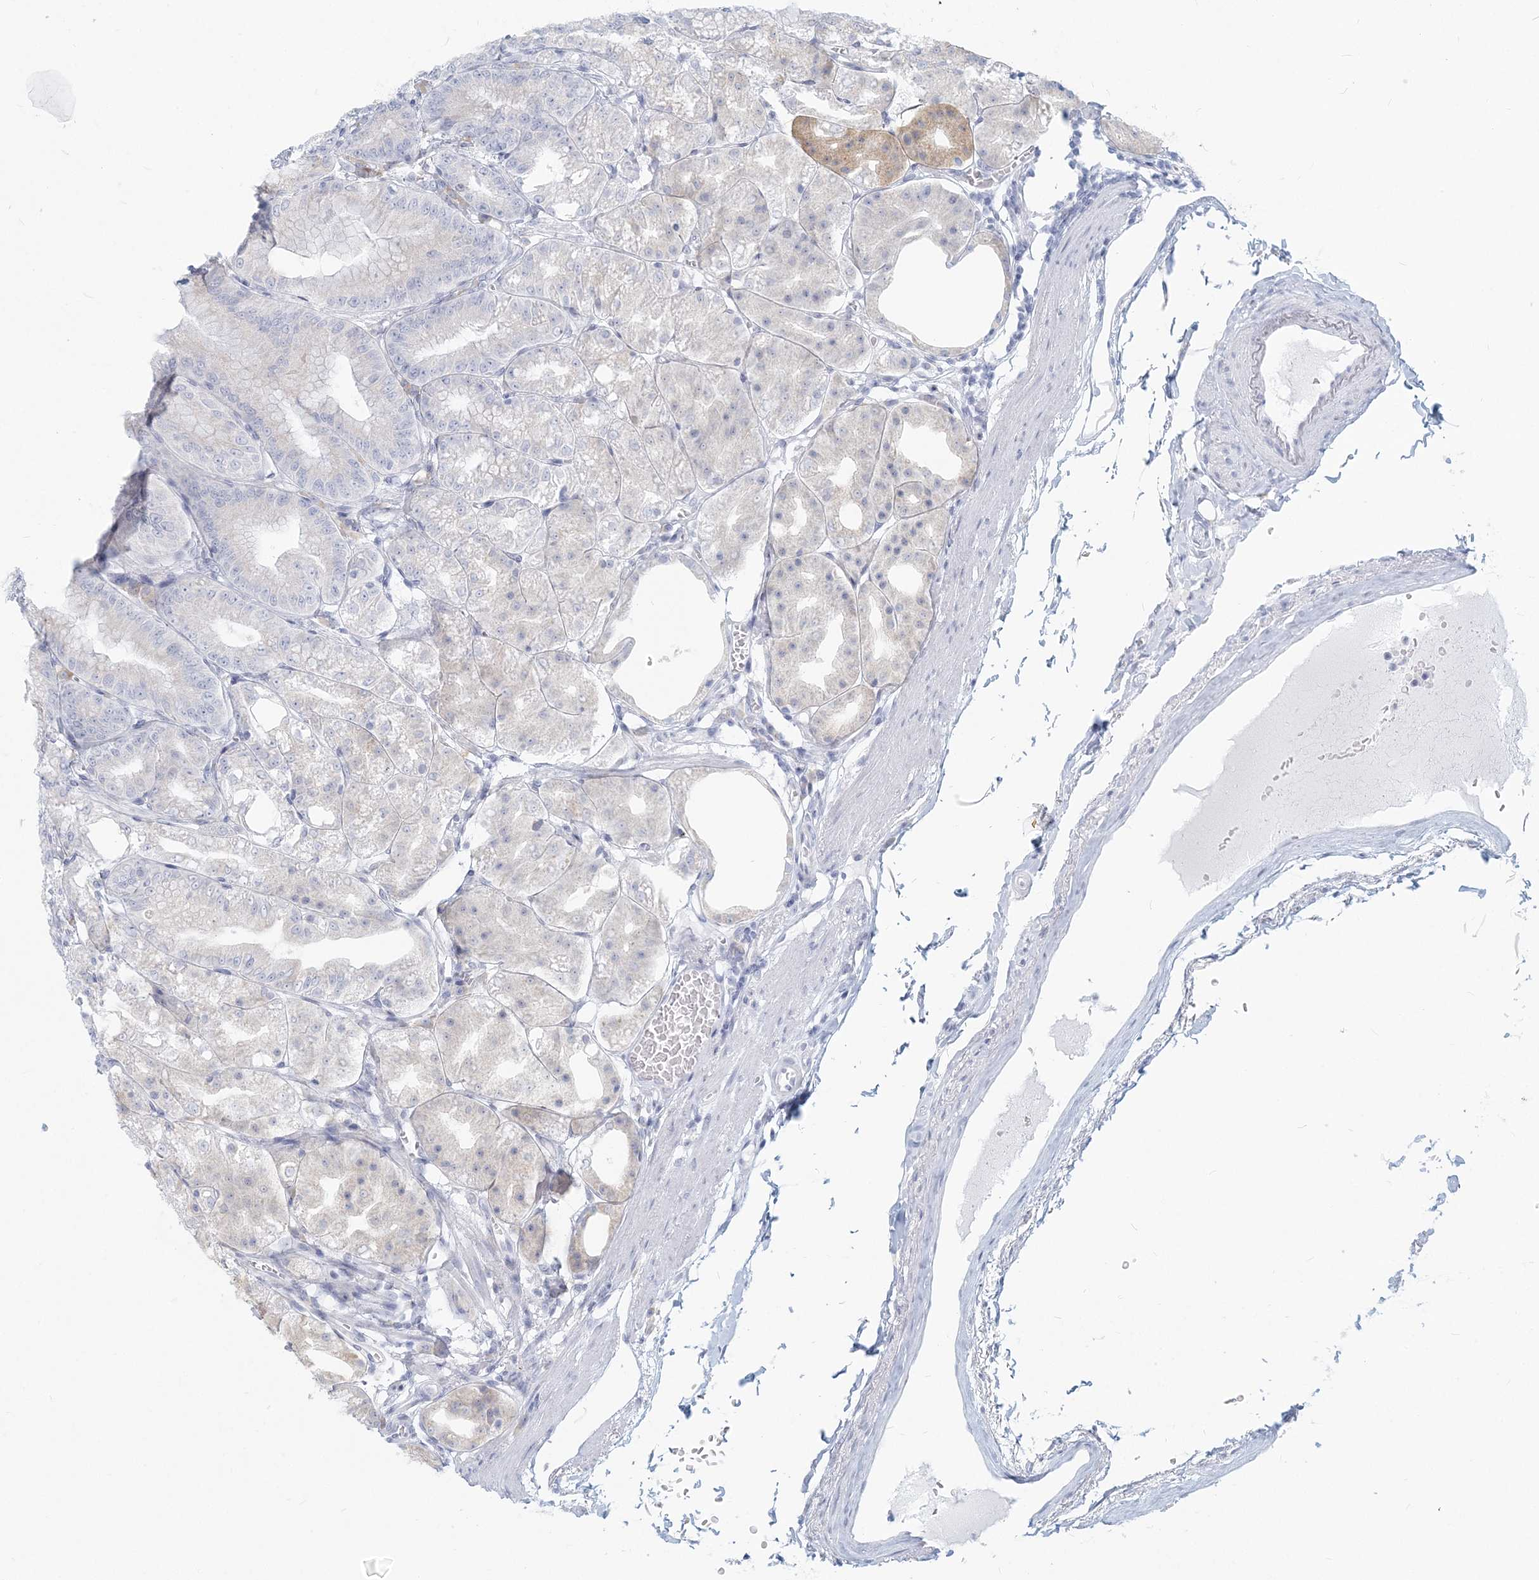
{"staining": {"intensity": "negative", "quantity": "none", "location": "none"}, "tissue": "stomach", "cell_type": "Glandular cells", "image_type": "normal", "snomed": [{"axis": "morphology", "description": "Normal tissue, NOS"}, {"axis": "topography", "description": "Stomach, lower"}], "caption": "High power microscopy histopathology image of an IHC micrograph of benign stomach, revealing no significant expression in glandular cells.", "gene": "CSN1S1", "patient": {"sex": "male", "age": 71}}